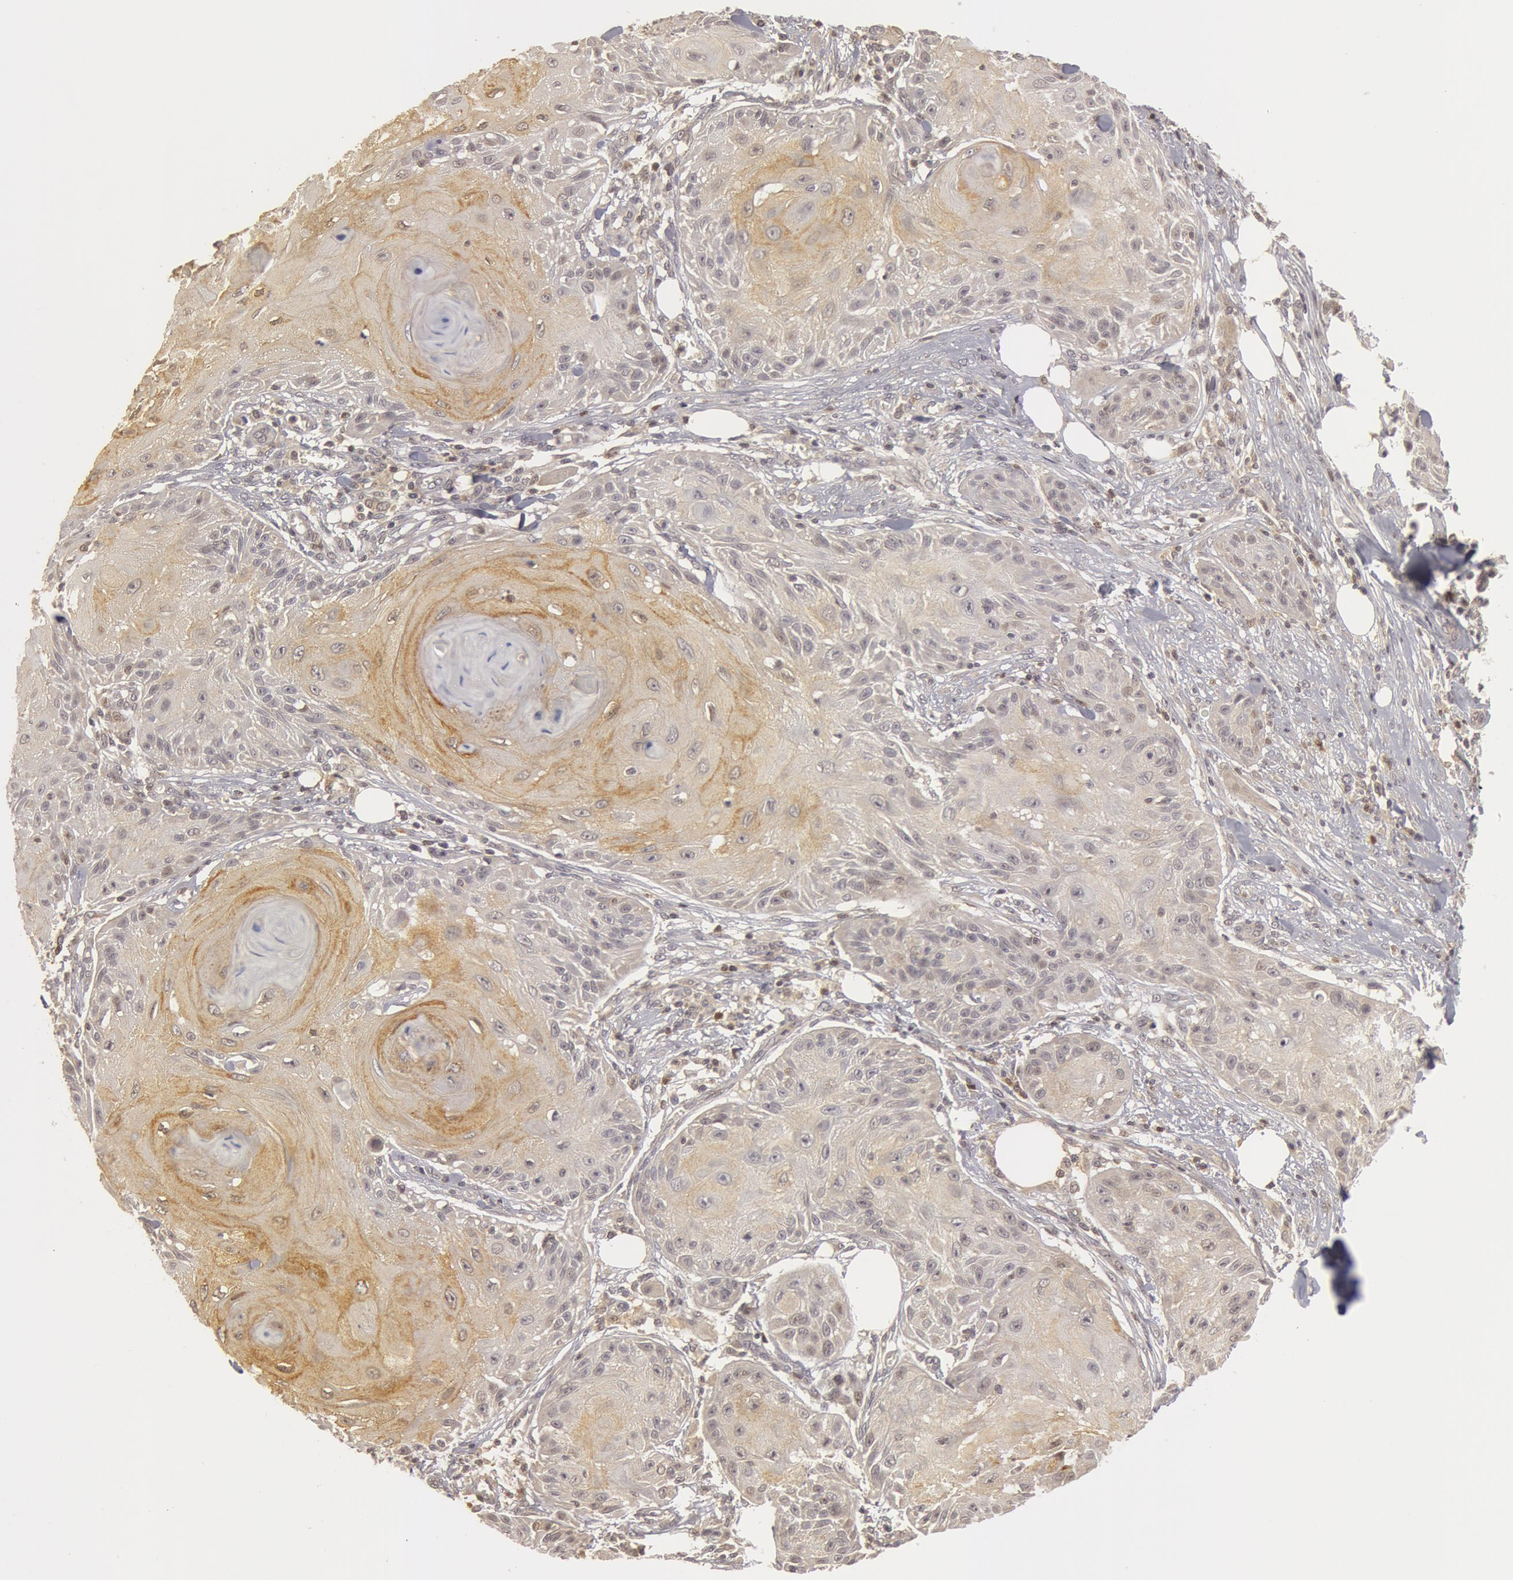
{"staining": {"intensity": "weak", "quantity": "25%-75%", "location": "cytoplasmic/membranous"}, "tissue": "skin cancer", "cell_type": "Tumor cells", "image_type": "cancer", "snomed": [{"axis": "morphology", "description": "Squamous cell carcinoma, NOS"}, {"axis": "topography", "description": "Skin"}], "caption": "Skin cancer (squamous cell carcinoma) stained with a brown dye exhibits weak cytoplasmic/membranous positive staining in approximately 25%-75% of tumor cells.", "gene": "OASL", "patient": {"sex": "female", "age": 88}}